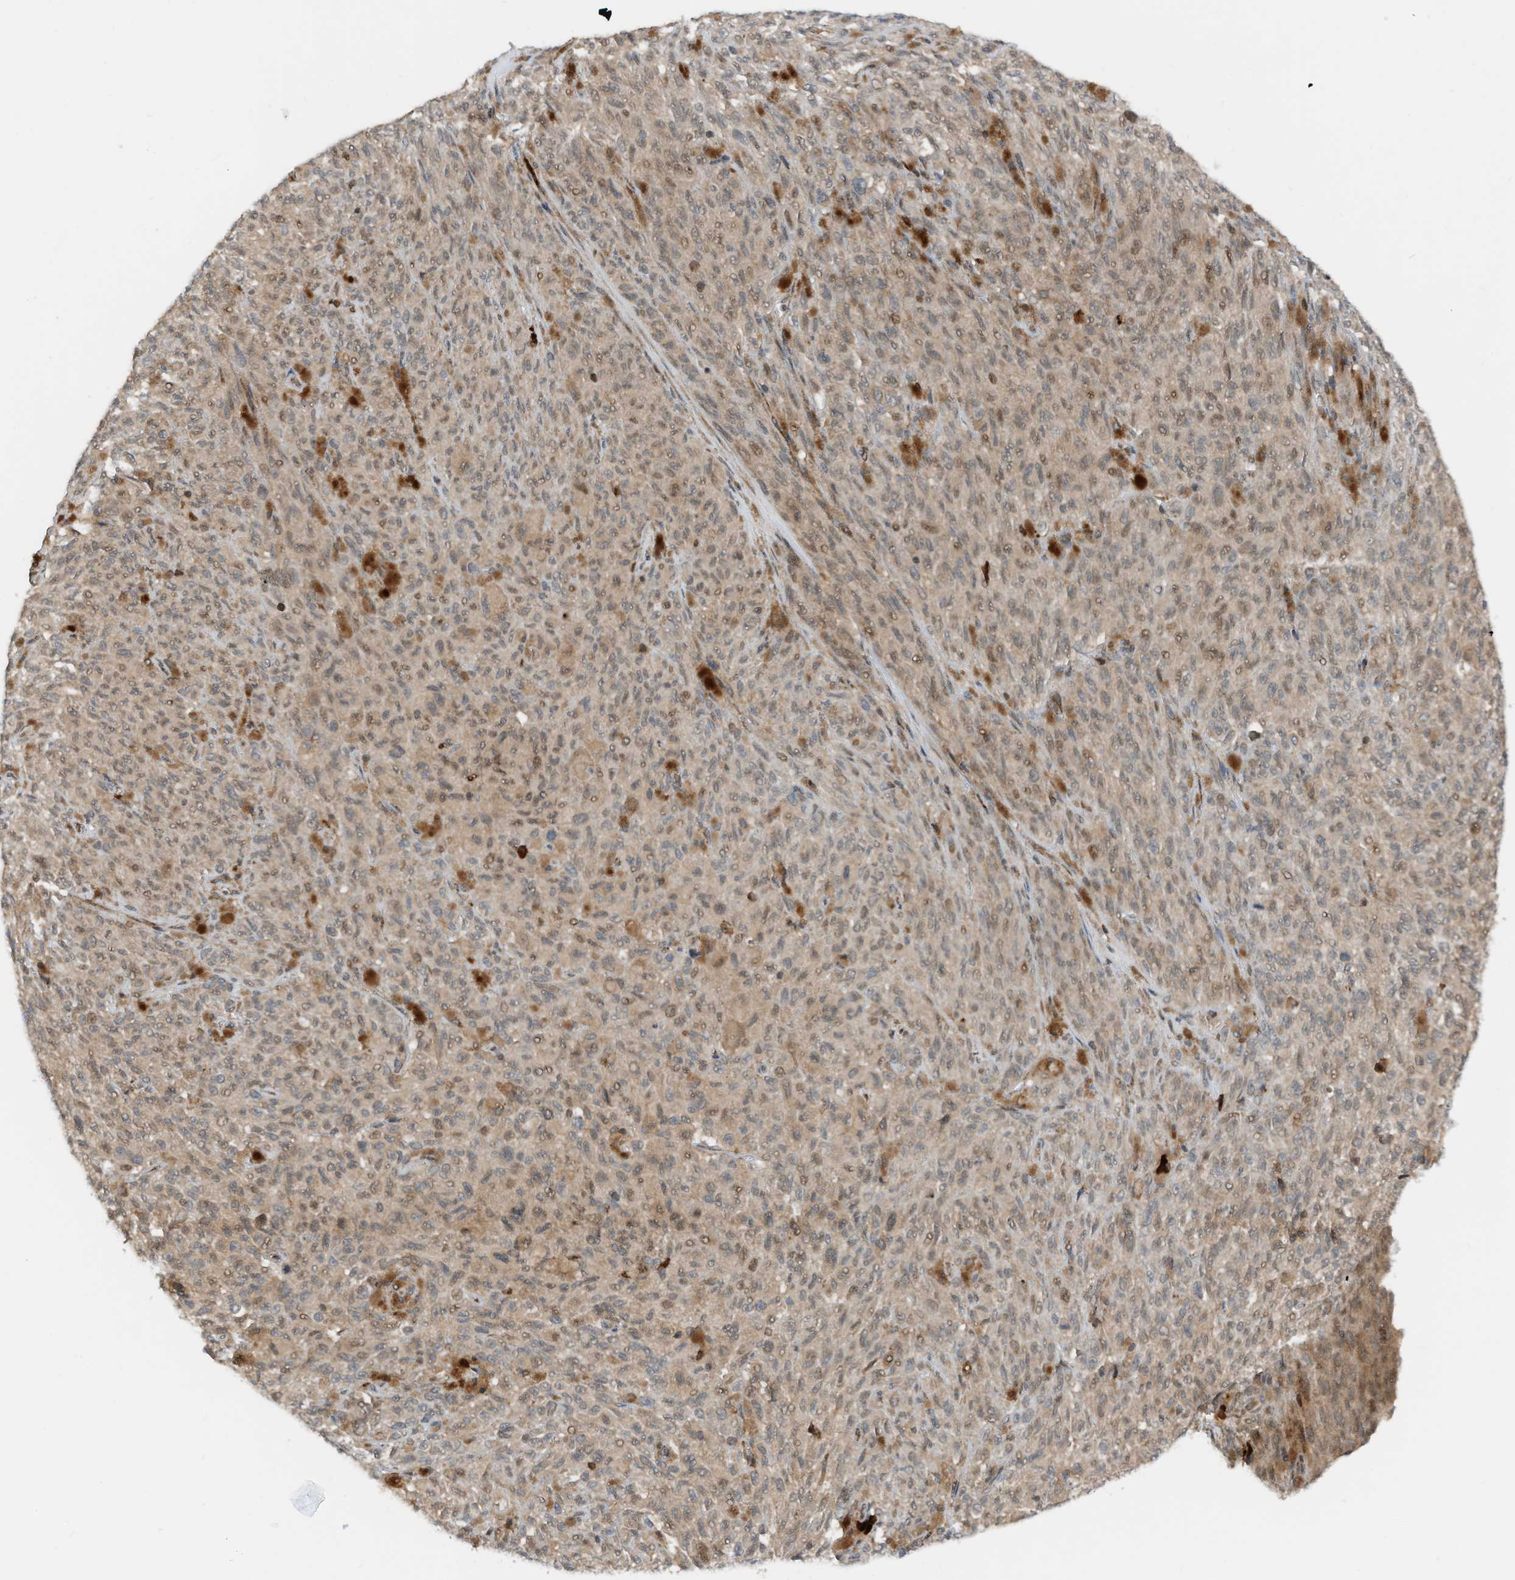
{"staining": {"intensity": "weak", "quantity": ">75%", "location": "cytoplasmic/membranous,nuclear"}, "tissue": "melanoma", "cell_type": "Tumor cells", "image_type": "cancer", "snomed": [{"axis": "morphology", "description": "Malignant melanoma, NOS"}, {"axis": "topography", "description": "Skin"}], "caption": "Malignant melanoma stained for a protein (brown) demonstrates weak cytoplasmic/membranous and nuclear positive positivity in approximately >75% of tumor cells.", "gene": "RMND1", "patient": {"sex": "female", "age": 82}}